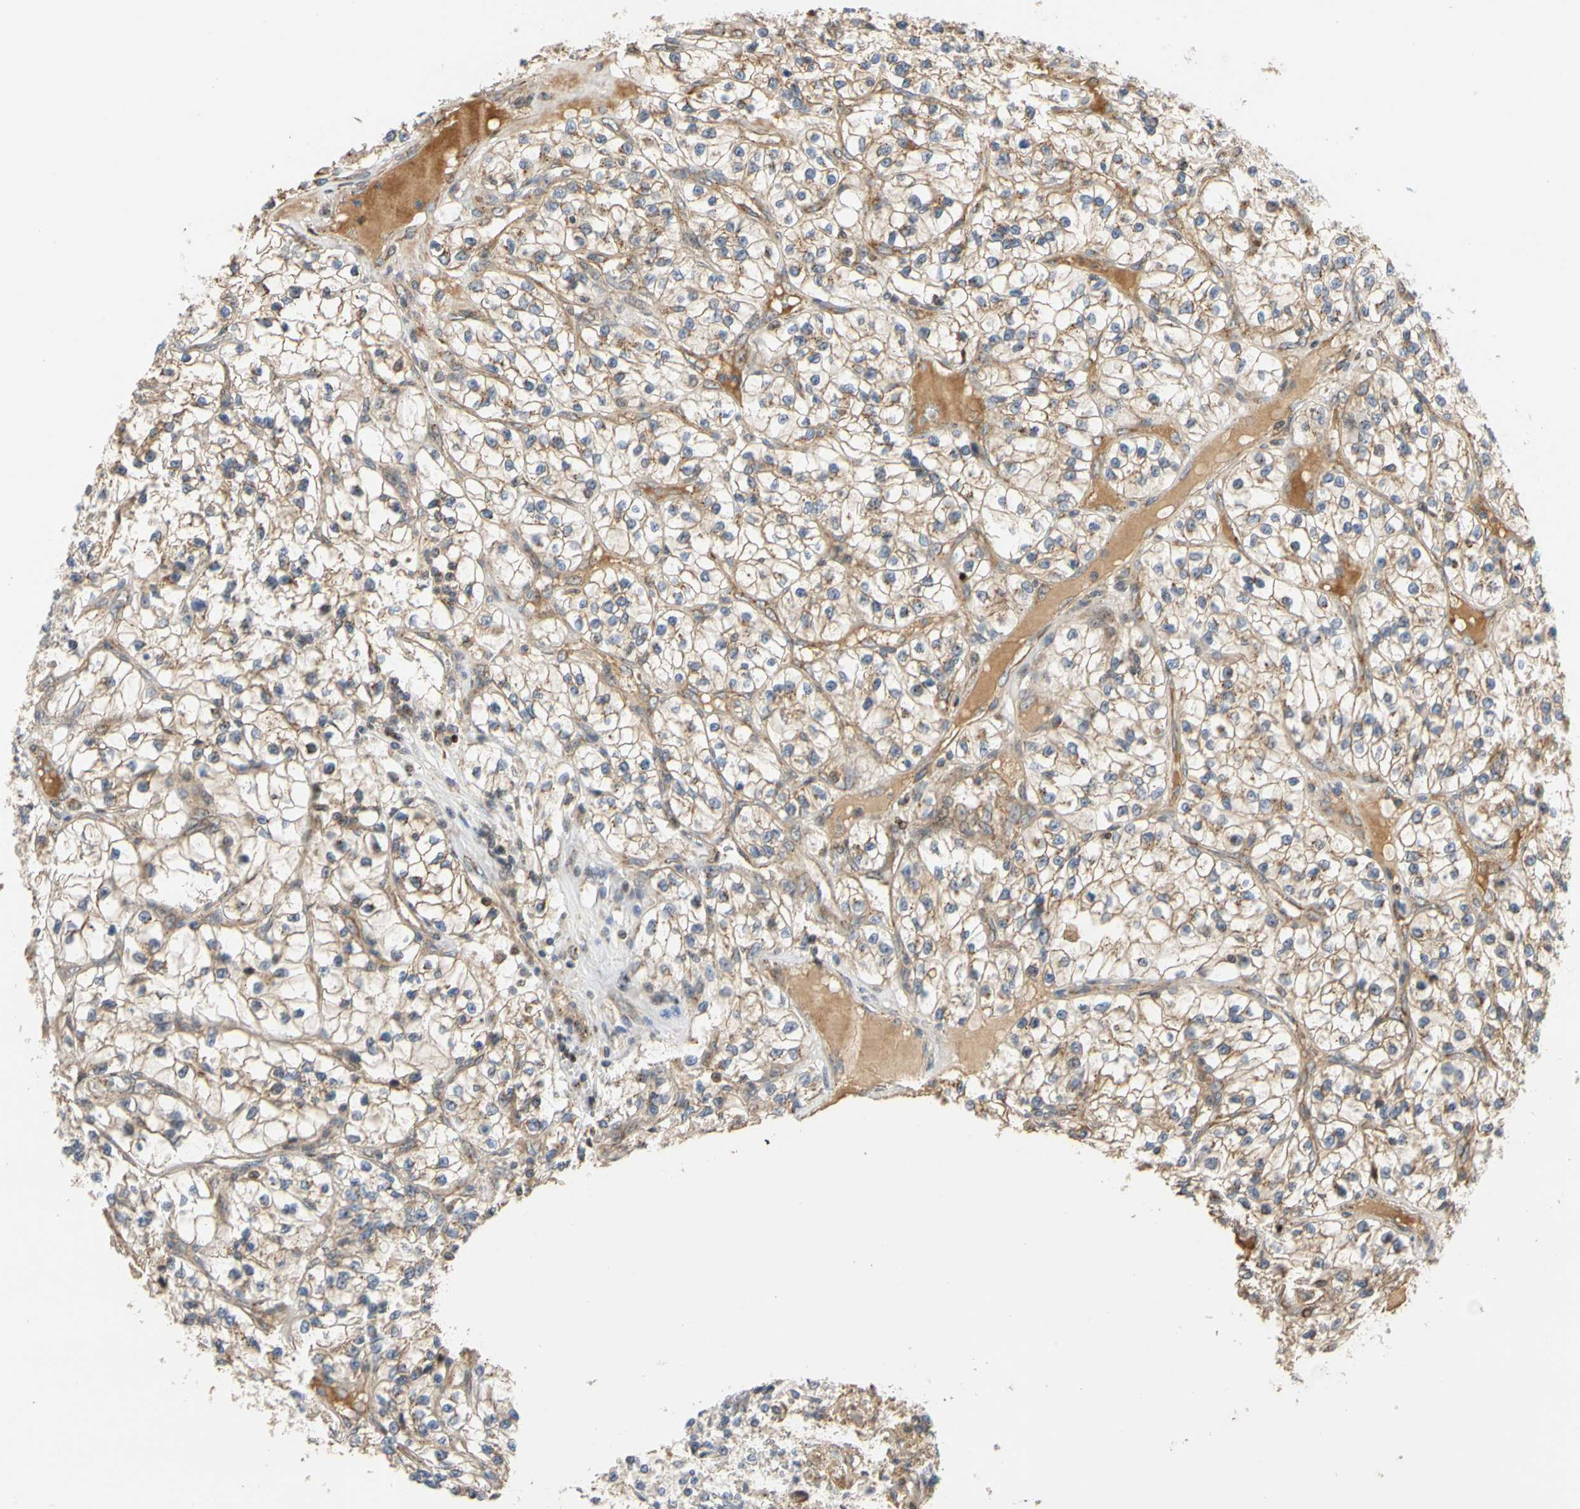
{"staining": {"intensity": "weak", "quantity": ">75%", "location": "cytoplasmic/membranous"}, "tissue": "renal cancer", "cell_type": "Tumor cells", "image_type": "cancer", "snomed": [{"axis": "morphology", "description": "Adenocarcinoma, NOS"}, {"axis": "topography", "description": "Kidney"}], "caption": "Renal cancer (adenocarcinoma) was stained to show a protein in brown. There is low levels of weak cytoplasmic/membranous expression in about >75% of tumor cells. Using DAB (3,3'-diaminobenzidine) (brown) and hematoxylin (blue) stains, captured at high magnification using brightfield microscopy.", "gene": "IP6K2", "patient": {"sex": "female", "age": 57}}